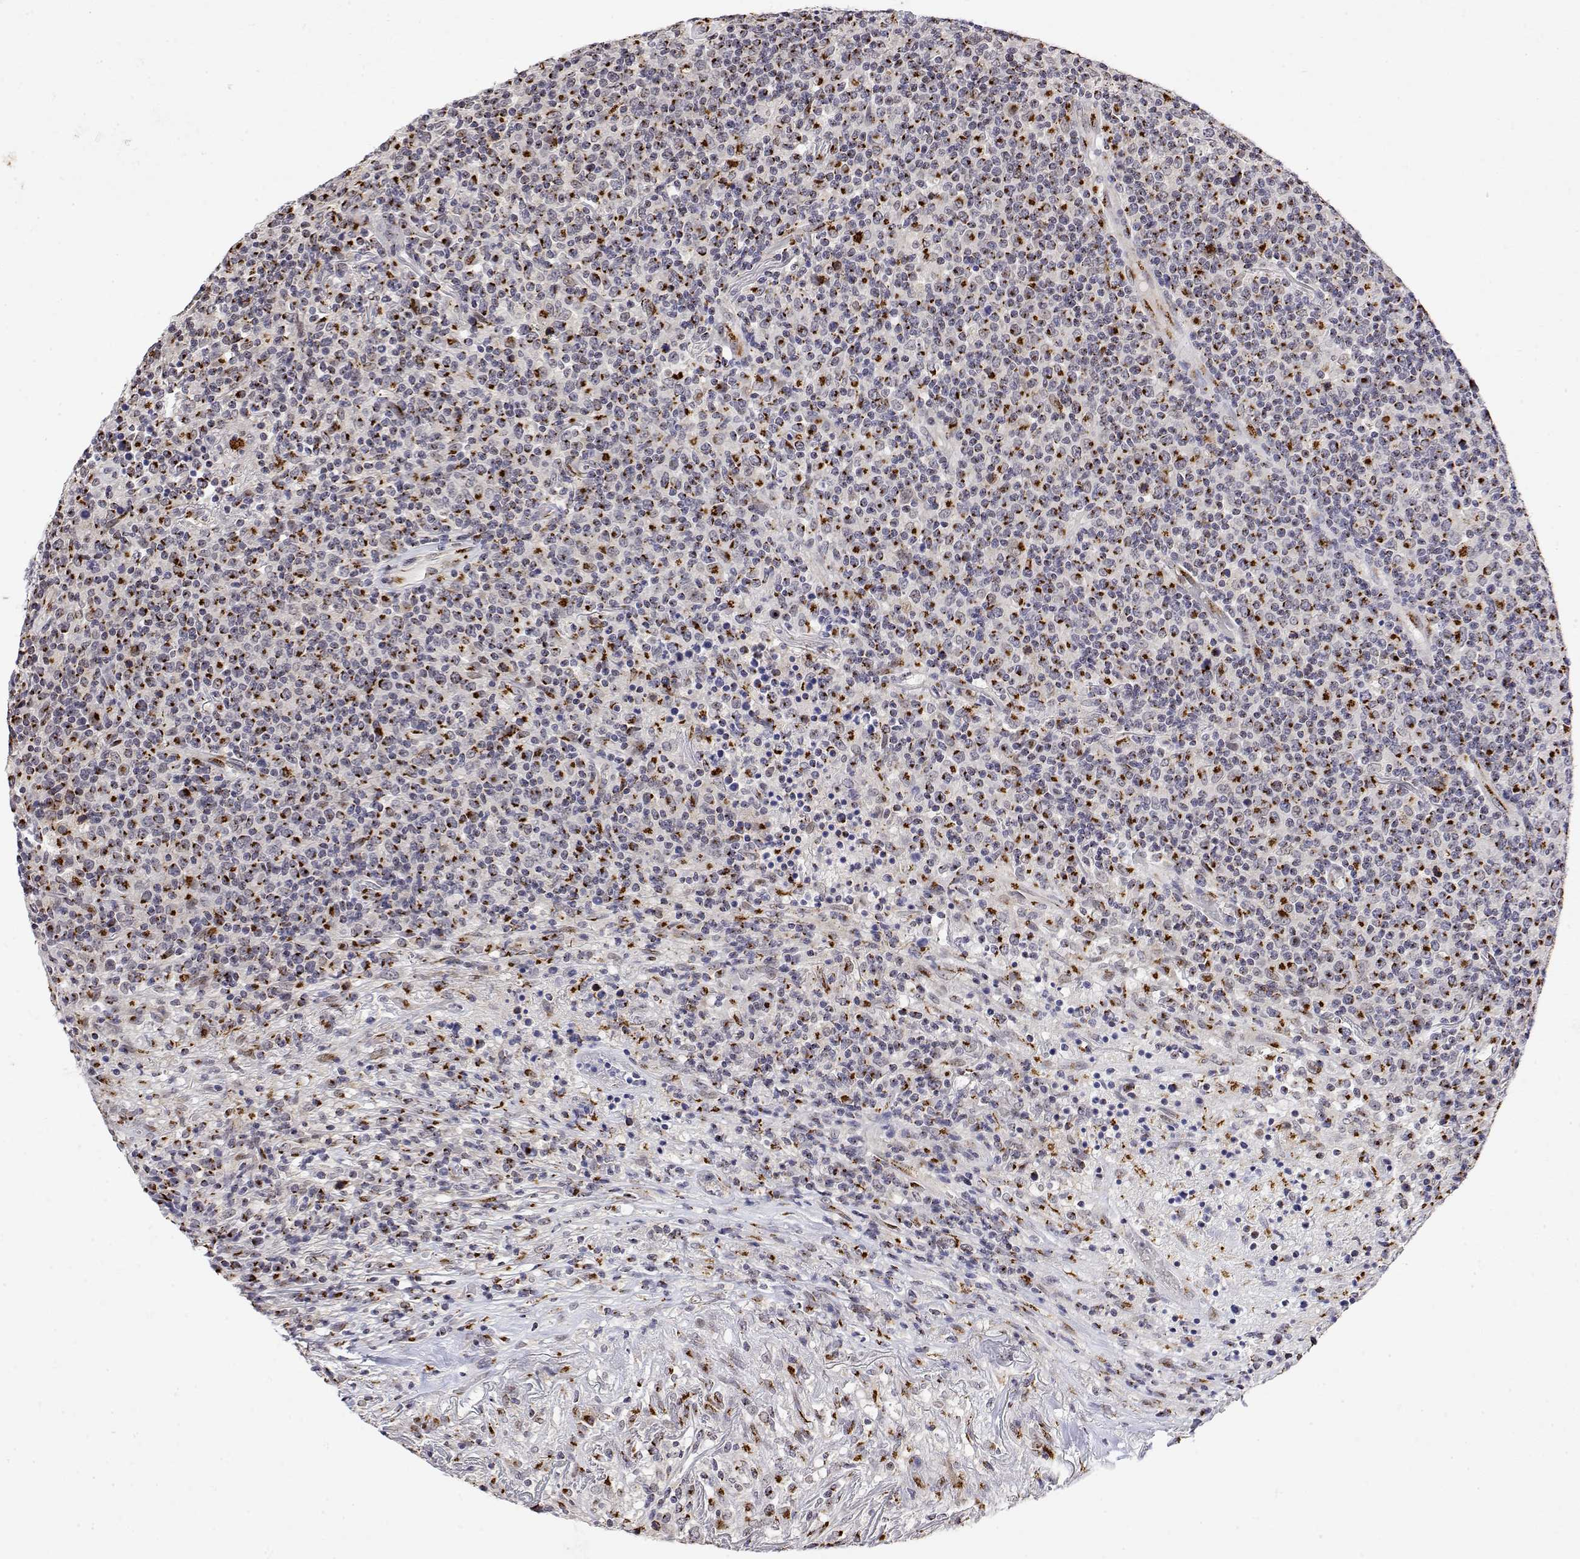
{"staining": {"intensity": "strong", "quantity": "25%-75%", "location": "cytoplasmic/membranous"}, "tissue": "lymphoma", "cell_type": "Tumor cells", "image_type": "cancer", "snomed": [{"axis": "morphology", "description": "Malignant lymphoma, non-Hodgkin's type, High grade"}, {"axis": "topography", "description": "Lung"}], "caption": "A photomicrograph showing strong cytoplasmic/membranous staining in approximately 25%-75% of tumor cells in high-grade malignant lymphoma, non-Hodgkin's type, as visualized by brown immunohistochemical staining.", "gene": "YIPF3", "patient": {"sex": "male", "age": 79}}